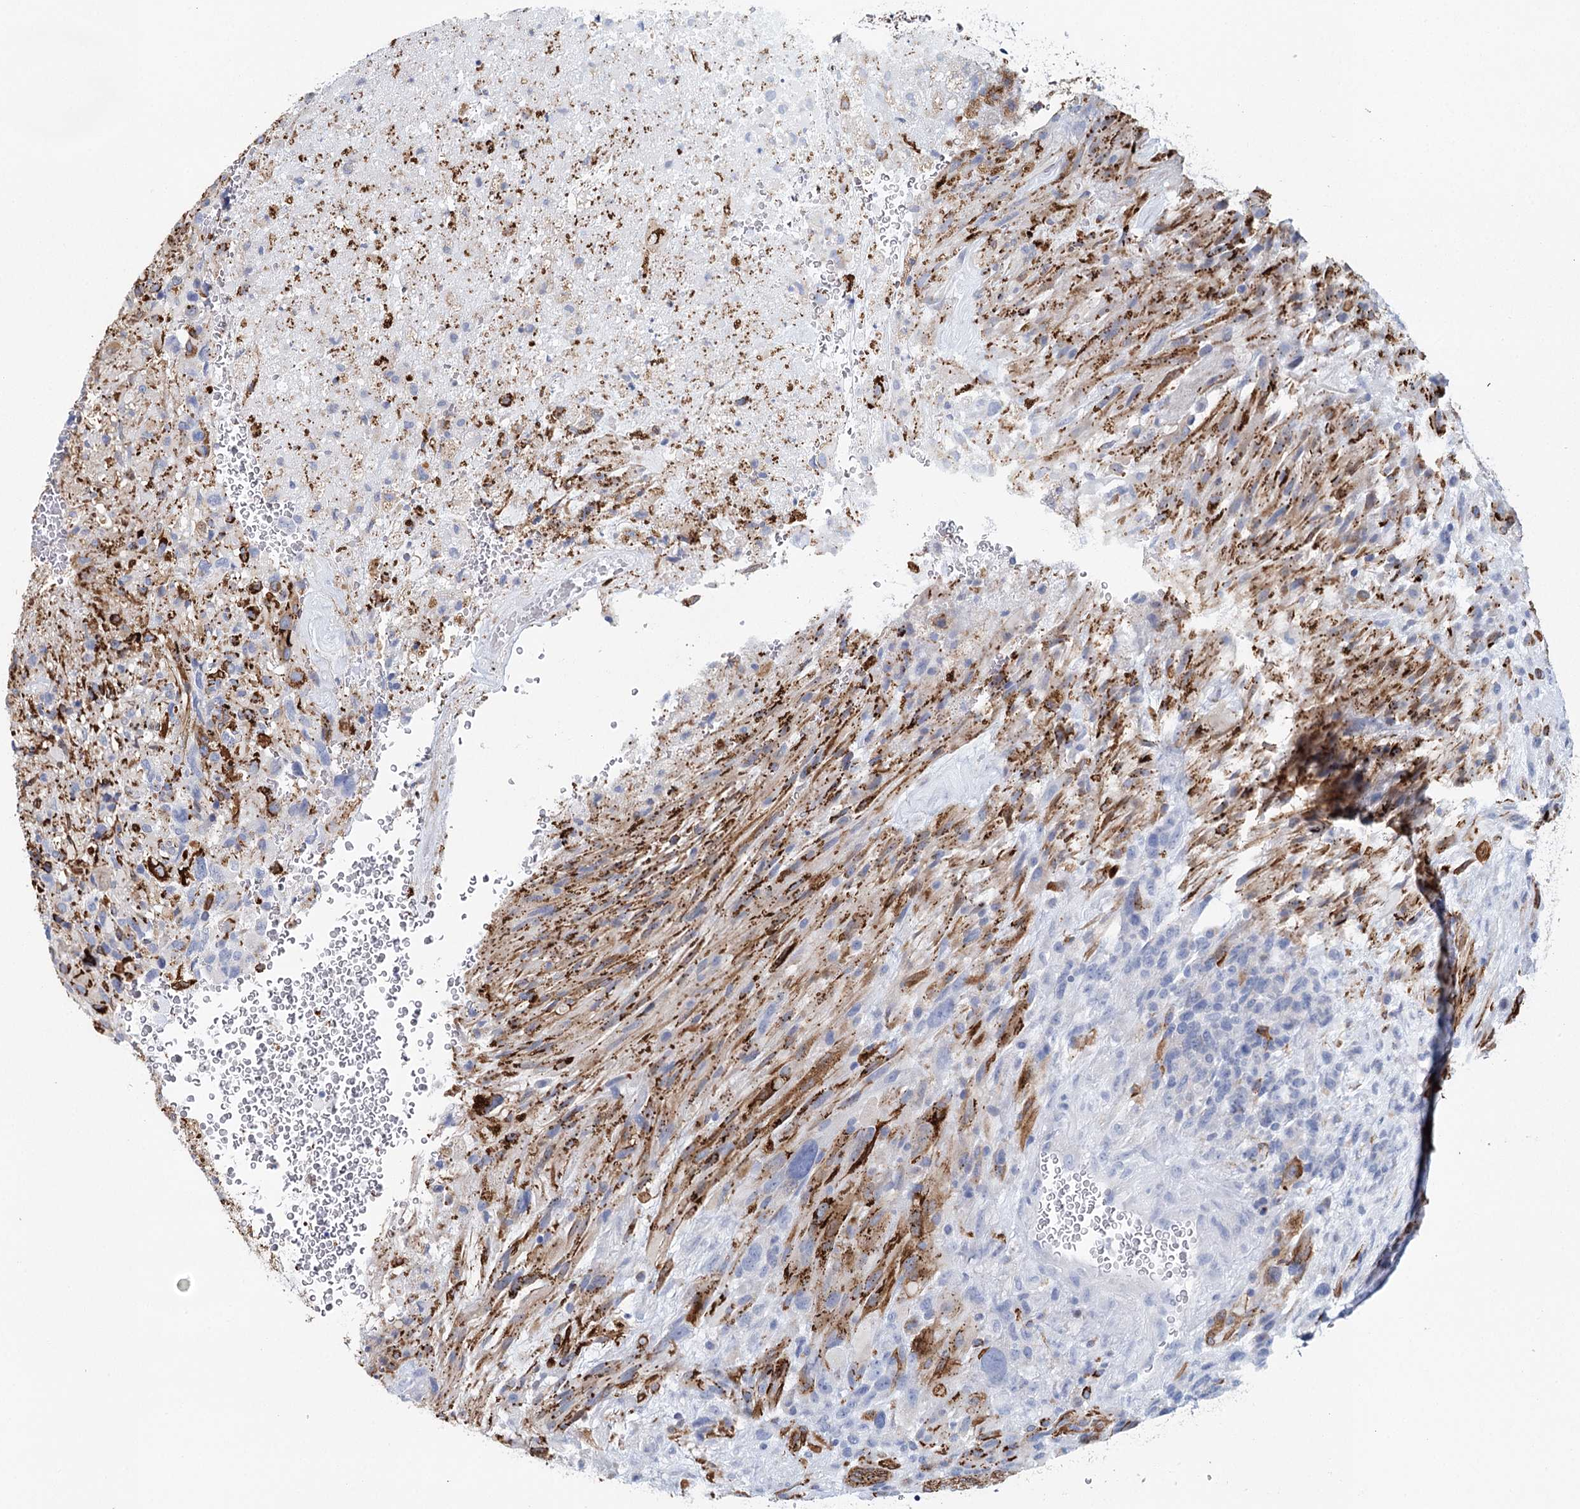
{"staining": {"intensity": "negative", "quantity": "none", "location": "none"}, "tissue": "glioma", "cell_type": "Tumor cells", "image_type": "cancer", "snomed": [{"axis": "morphology", "description": "Glioma, malignant, High grade"}, {"axis": "topography", "description": "Brain"}], "caption": "Immunohistochemistry (IHC) of malignant glioma (high-grade) shows no expression in tumor cells. (Brightfield microscopy of DAB immunohistochemistry (IHC) at high magnification).", "gene": "METTL7B", "patient": {"sex": "male", "age": 61}}